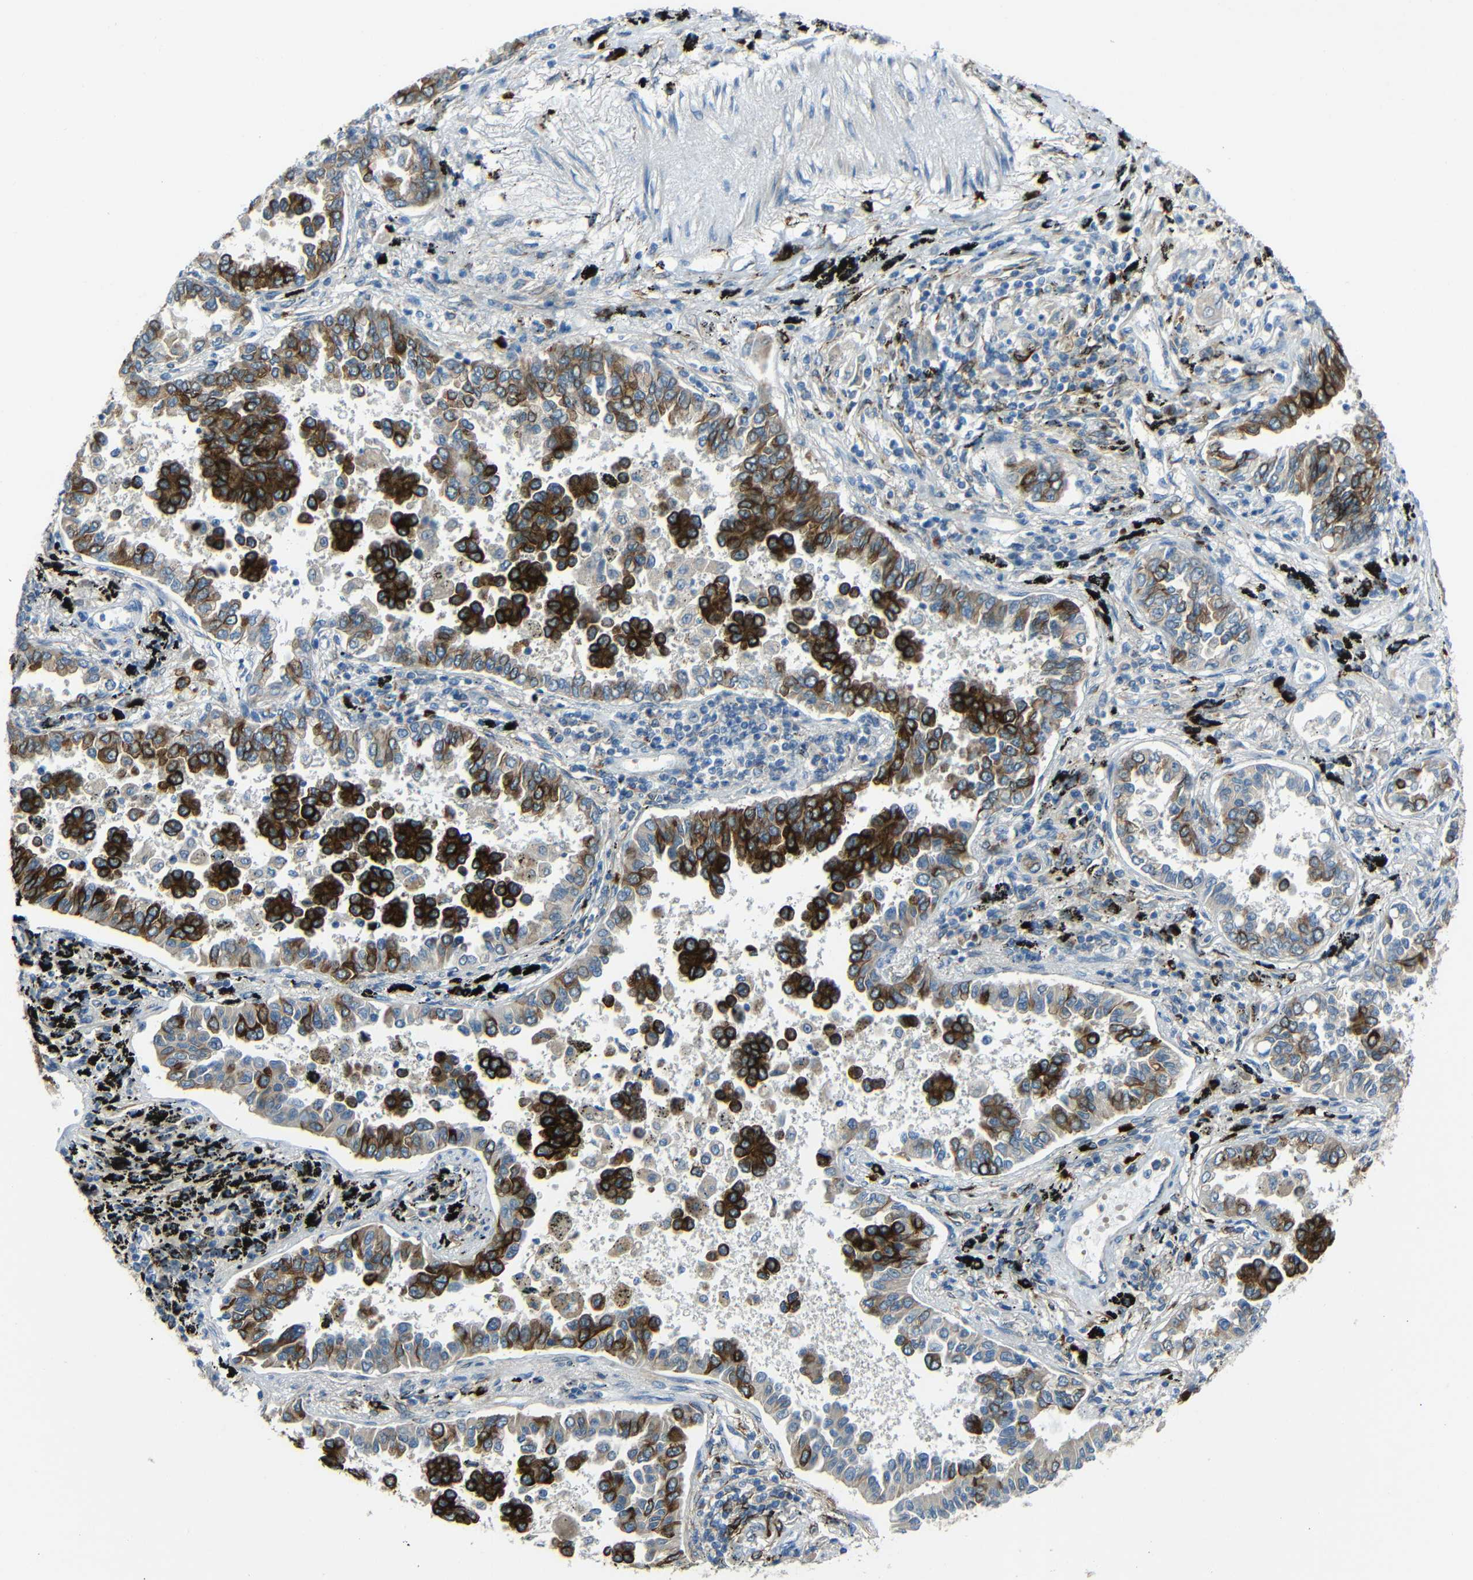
{"staining": {"intensity": "strong", "quantity": ">75%", "location": "cytoplasmic/membranous"}, "tissue": "lung cancer", "cell_type": "Tumor cells", "image_type": "cancer", "snomed": [{"axis": "morphology", "description": "Normal tissue, NOS"}, {"axis": "morphology", "description": "Adenocarcinoma, NOS"}, {"axis": "topography", "description": "Lung"}], "caption": "Strong cytoplasmic/membranous expression for a protein is present in approximately >75% of tumor cells of adenocarcinoma (lung) using IHC.", "gene": "DCLK1", "patient": {"sex": "male", "age": 59}}